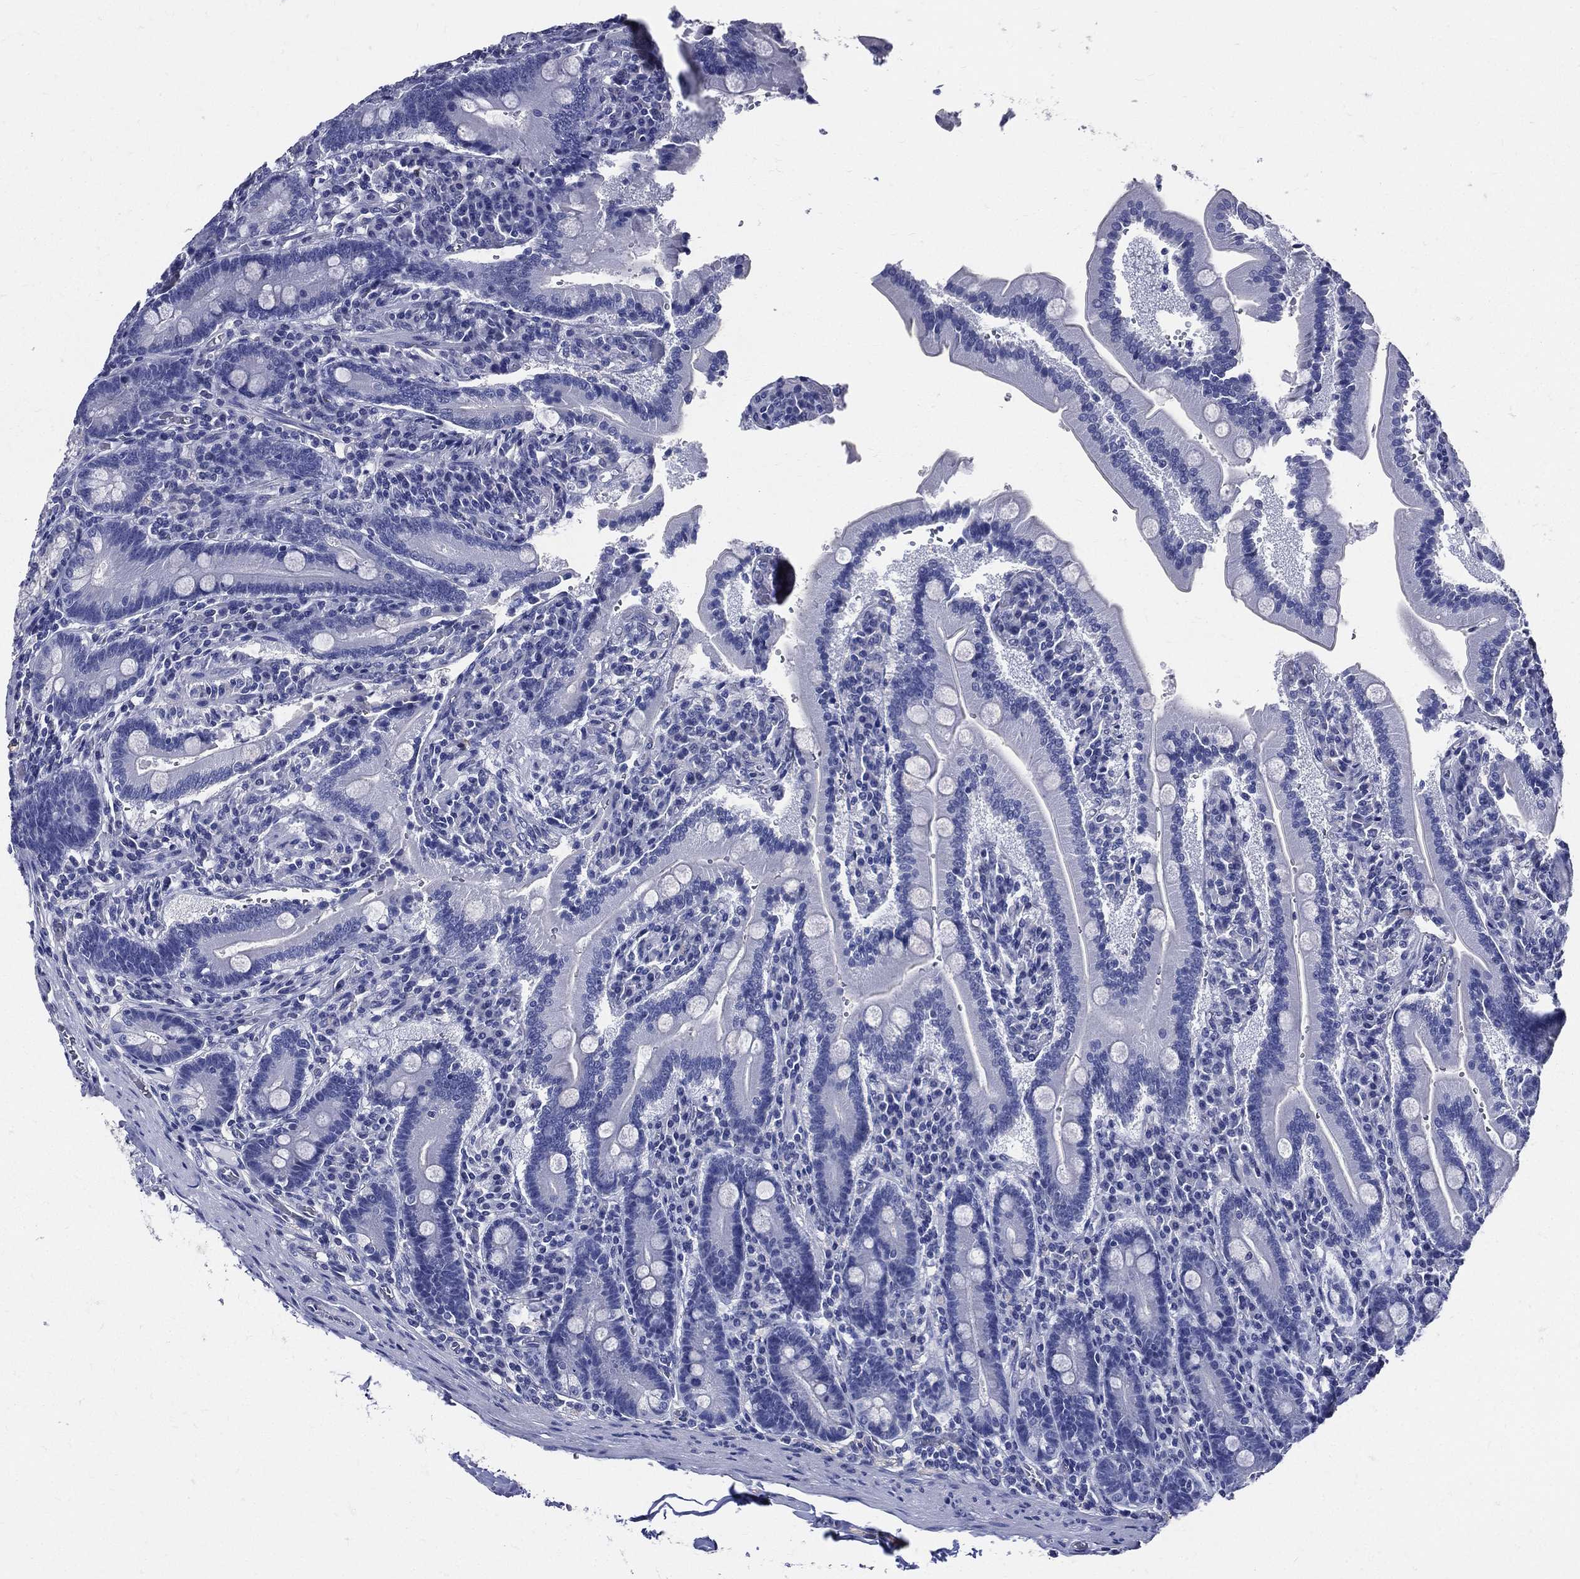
{"staining": {"intensity": "negative", "quantity": "none", "location": "none"}, "tissue": "duodenum", "cell_type": "Glandular cells", "image_type": "normal", "snomed": [{"axis": "morphology", "description": "Normal tissue, NOS"}, {"axis": "topography", "description": "Duodenum"}], "caption": "Photomicrograph shows no protein expression in glandular cells of normal duodenum.", "gene": "DPYS", "patient": {"sex": "female", "age": 62}}